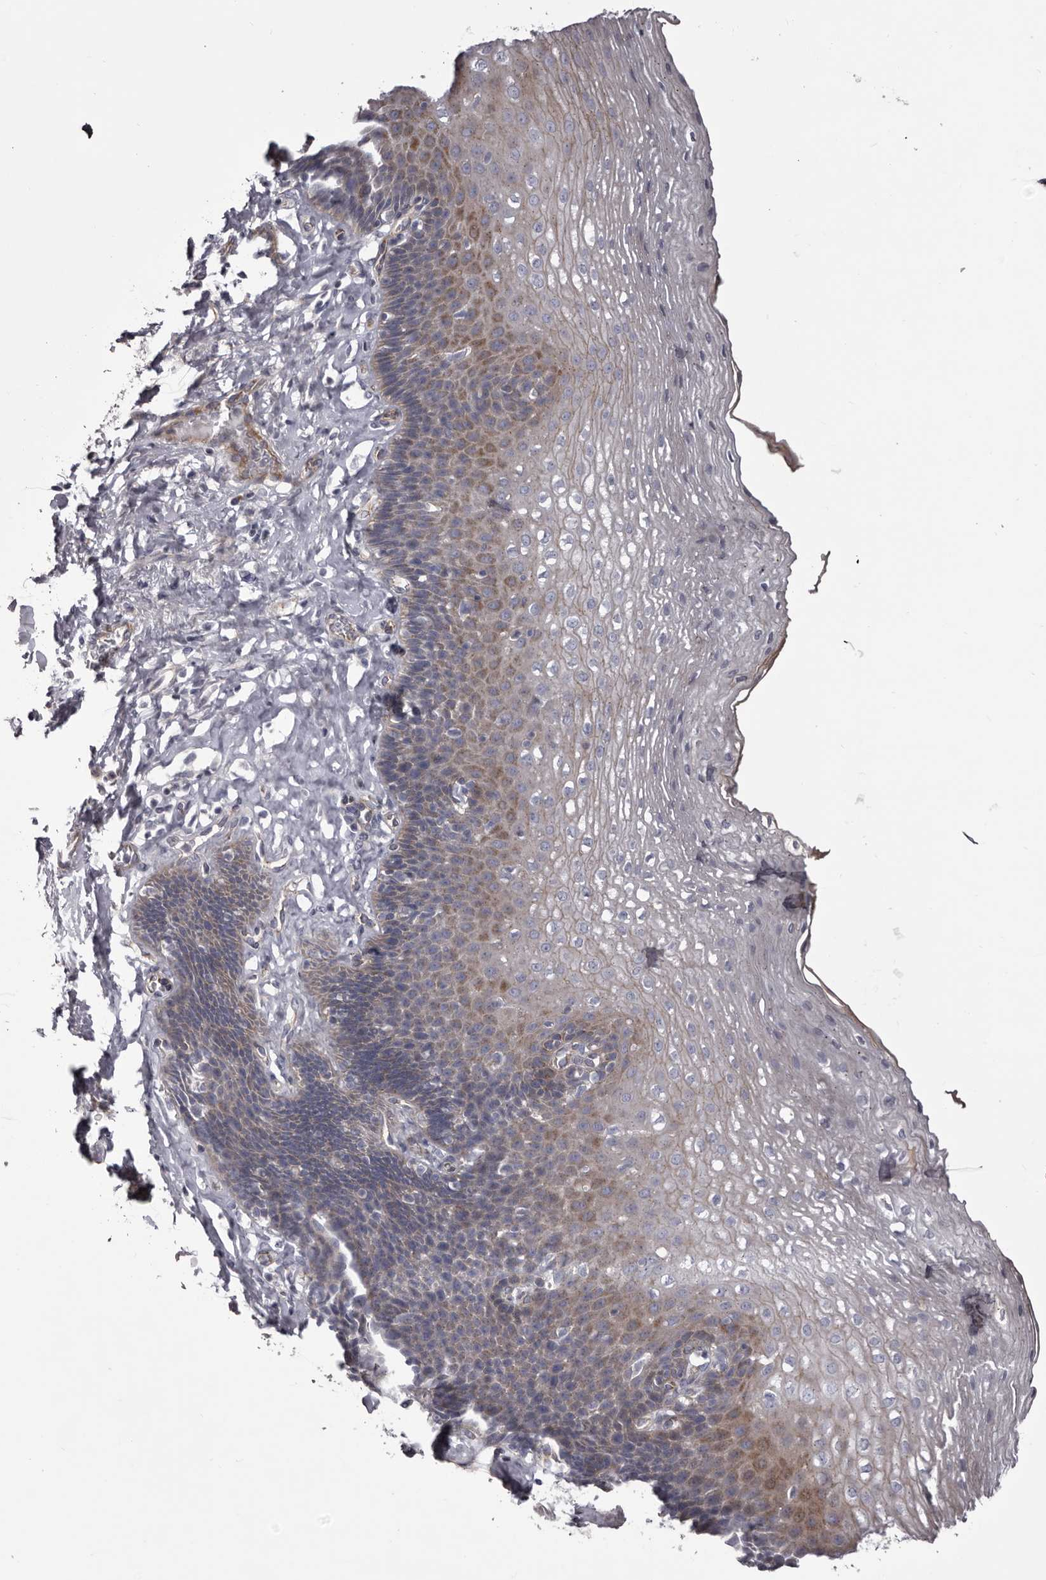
{"staining": {"intensity": "moderate", "quantity": "<25%", "location": "cytoplasmic/membranous"}, "tissue": "esophagus", "cell_type": "Squamous epithelial cells", "image_type": "normal", "snomed": [{"axis": "morphology", "description": "Normal tissue, NOS"}, {"axis": "topography", "description": "Esophagus"}], "caption": "DAB immunohistochemical staining of benign human esophagus shows moderate cytoplasmic/membranous protein positivity in approximately <25% of squamous epithelial cells.", "gene": "PEG10", "patient": {"sex": "female", "age": 66}}